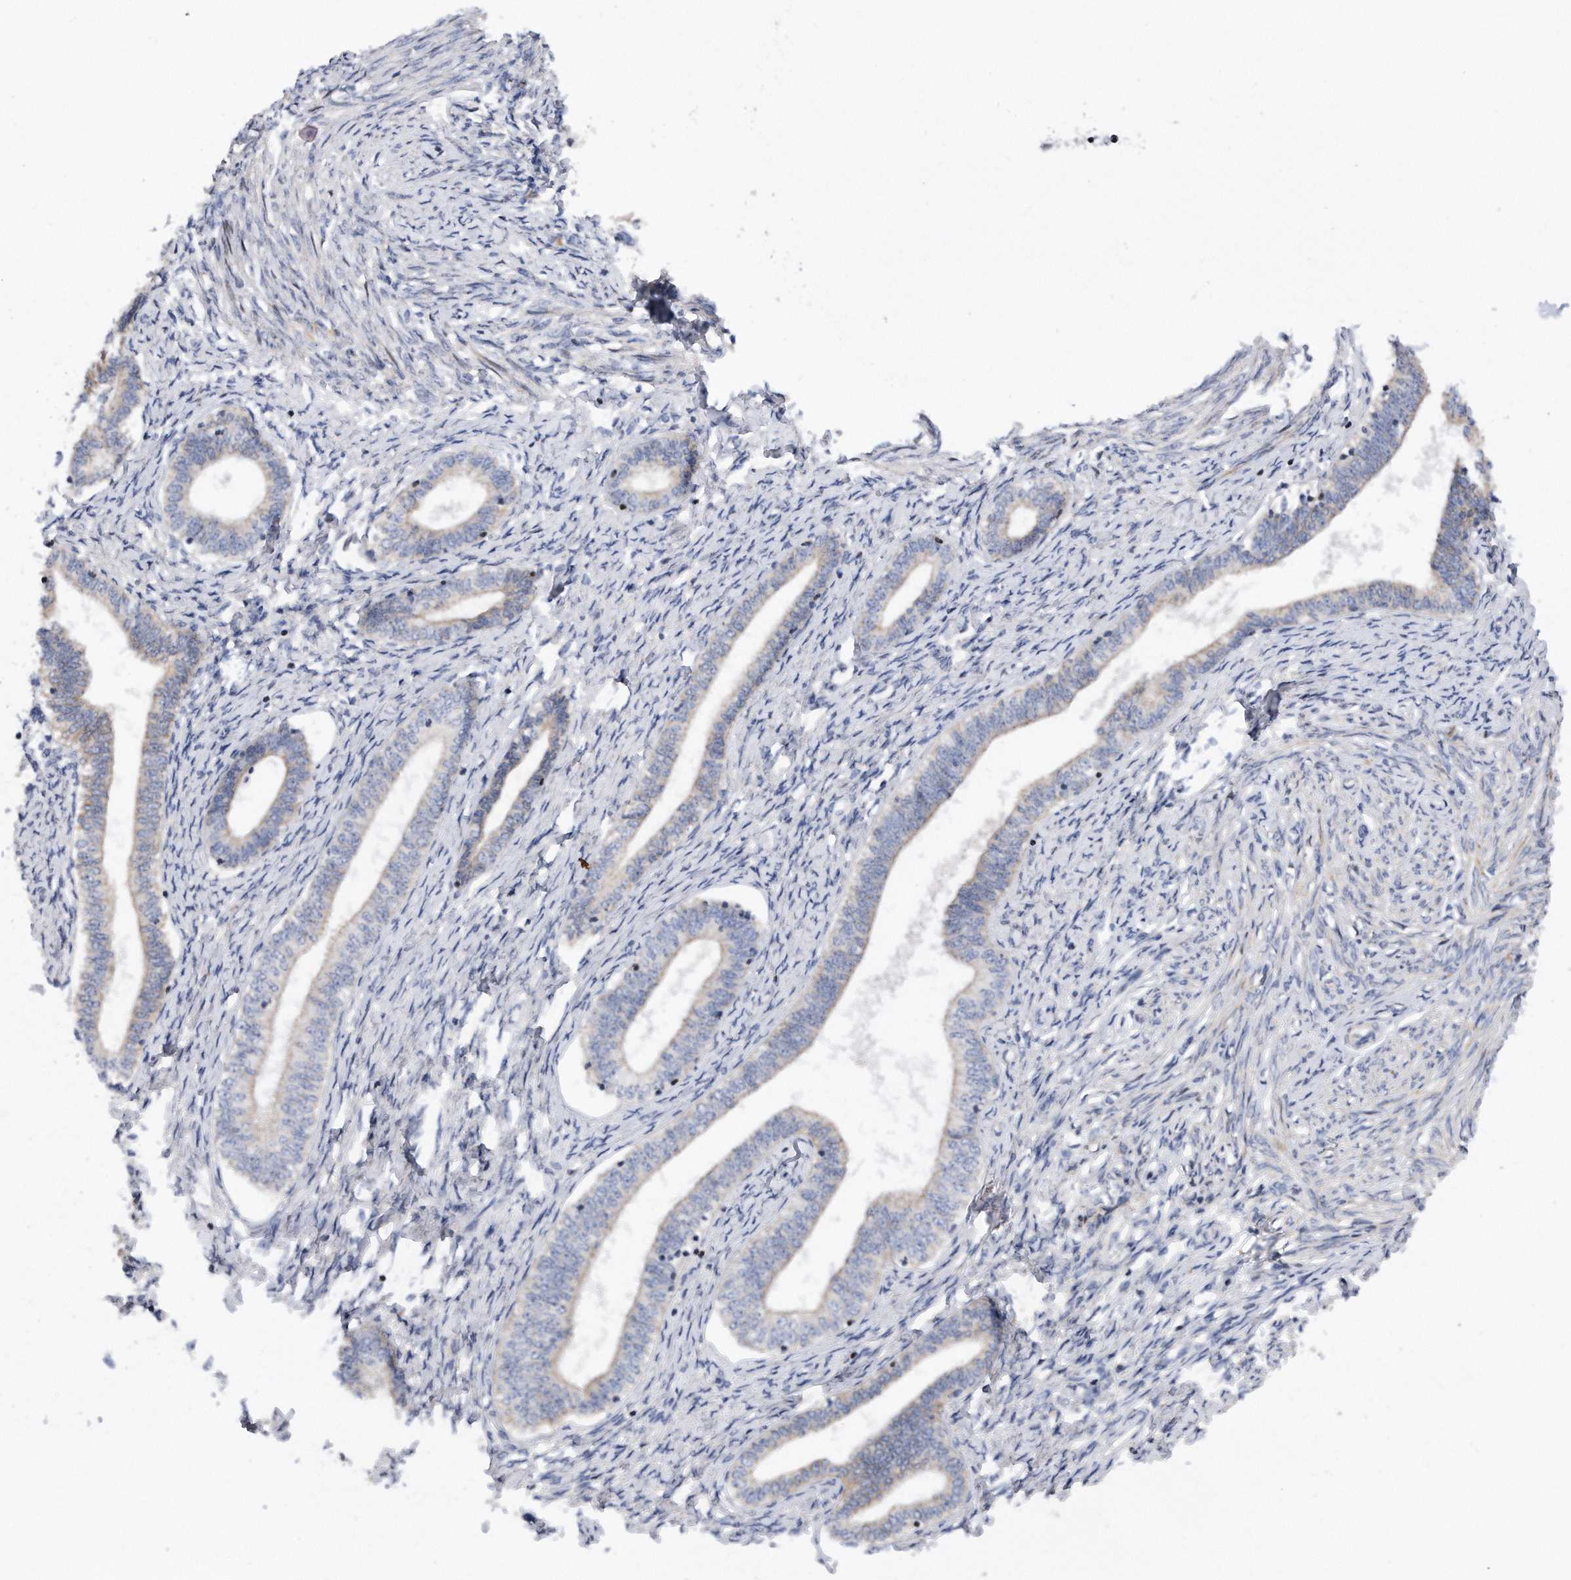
{"staining": {"intensity": "negative", "quantity": "none", "location": "none"}, "tissue": "endometrium", "cell_type": "Cells in endometrial stroma", "image_type": "normal", "snomed": [{"axis": "morphology", "description": "Normal tissue, NOS"}, {"axis": "topography", "description": "Endometrium"}], "caption": "IHC photomicrograph of benign endometrium: endometrium stained with DAB (3,3'-diaminobenzidine) demonstrates no significant protein positivity in cells in endometrial stroma.", "gene": "CDH12", "patient": {"sex": "female", "age": 72}}